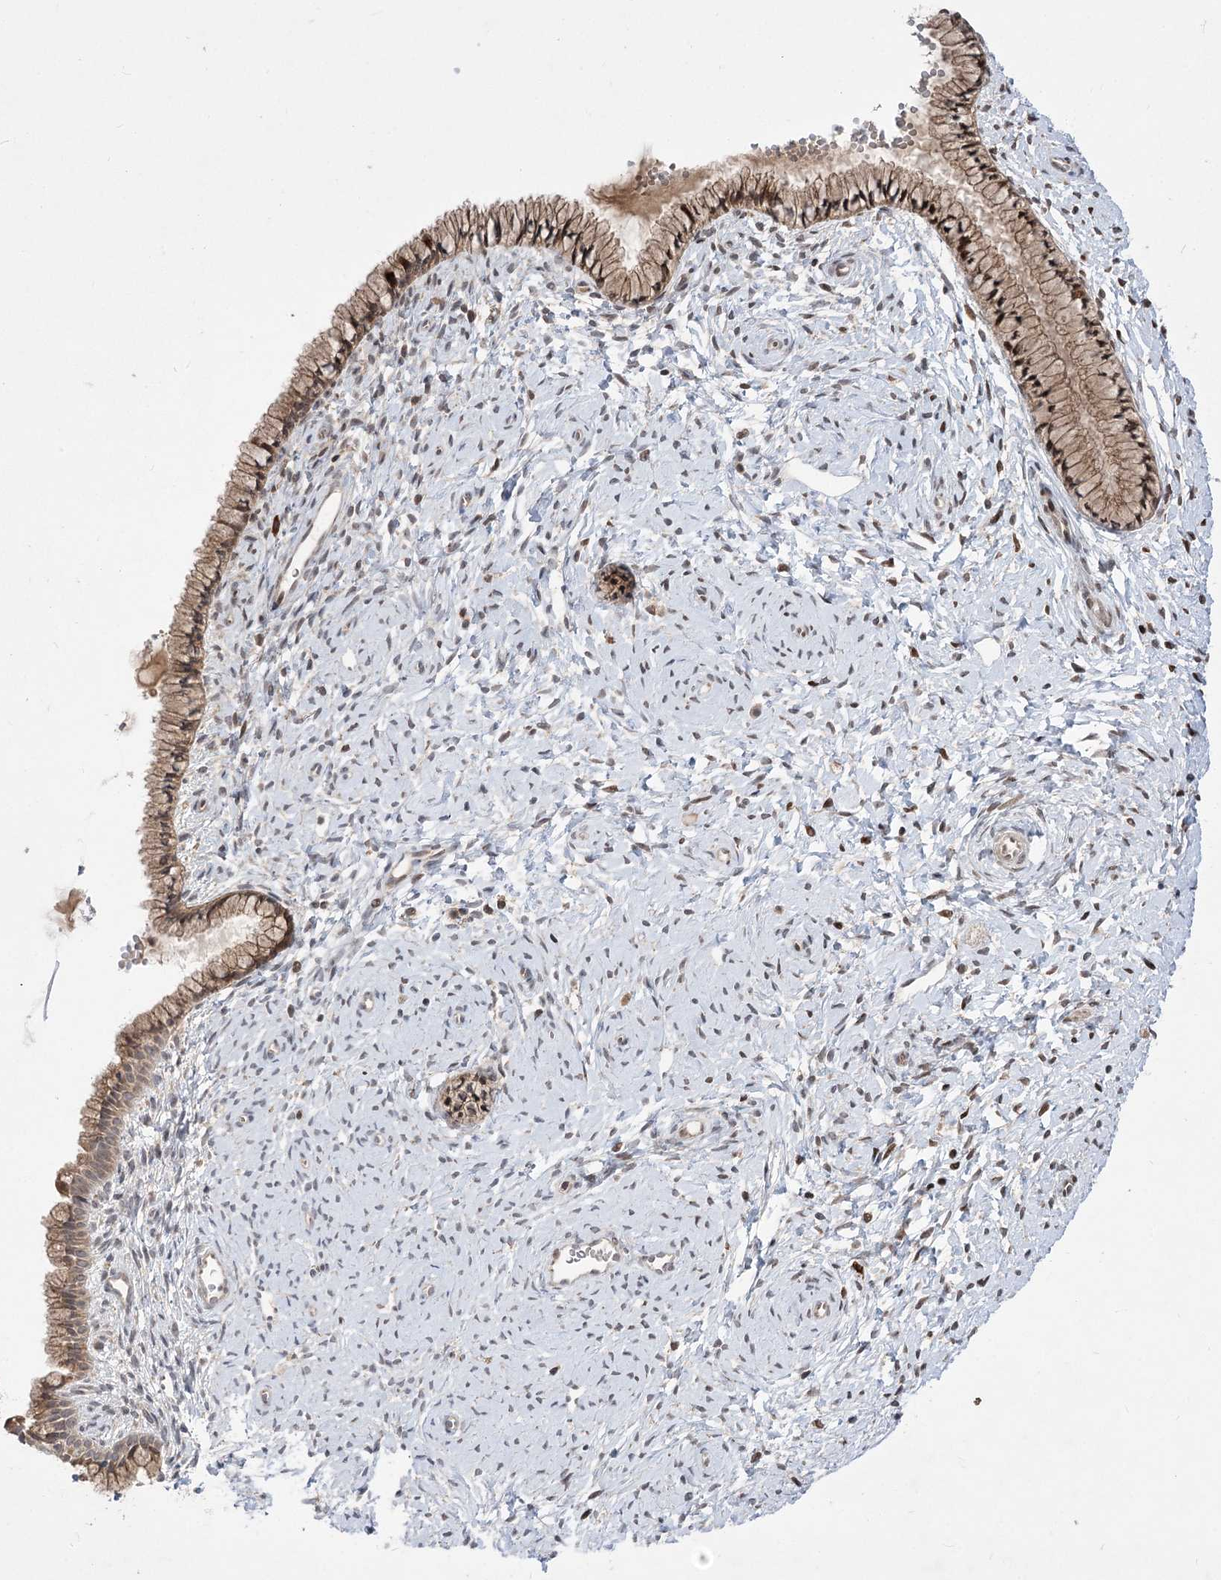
{"staining": {"intensity": "strong", "quantity": ">75%", "location": "cytoplasmic/membranous,nuclear"}, "tissue": "cervix", "cell_type": "Glandular cells", "image_type": "normal", "snomed": [{"axis": "morphology", "description": "Normal tissue, NOS"}, {"axis": "topography", "description": "Cervix"}], "caption": "Brown immunohistochemical staining in unremarkable cervix displays strong cytoplasmic/membranous,nuclear staining in approximately >75% of glandular cells.", "gene": "HELT", "patient": {"sex": "female", "age": 33}}